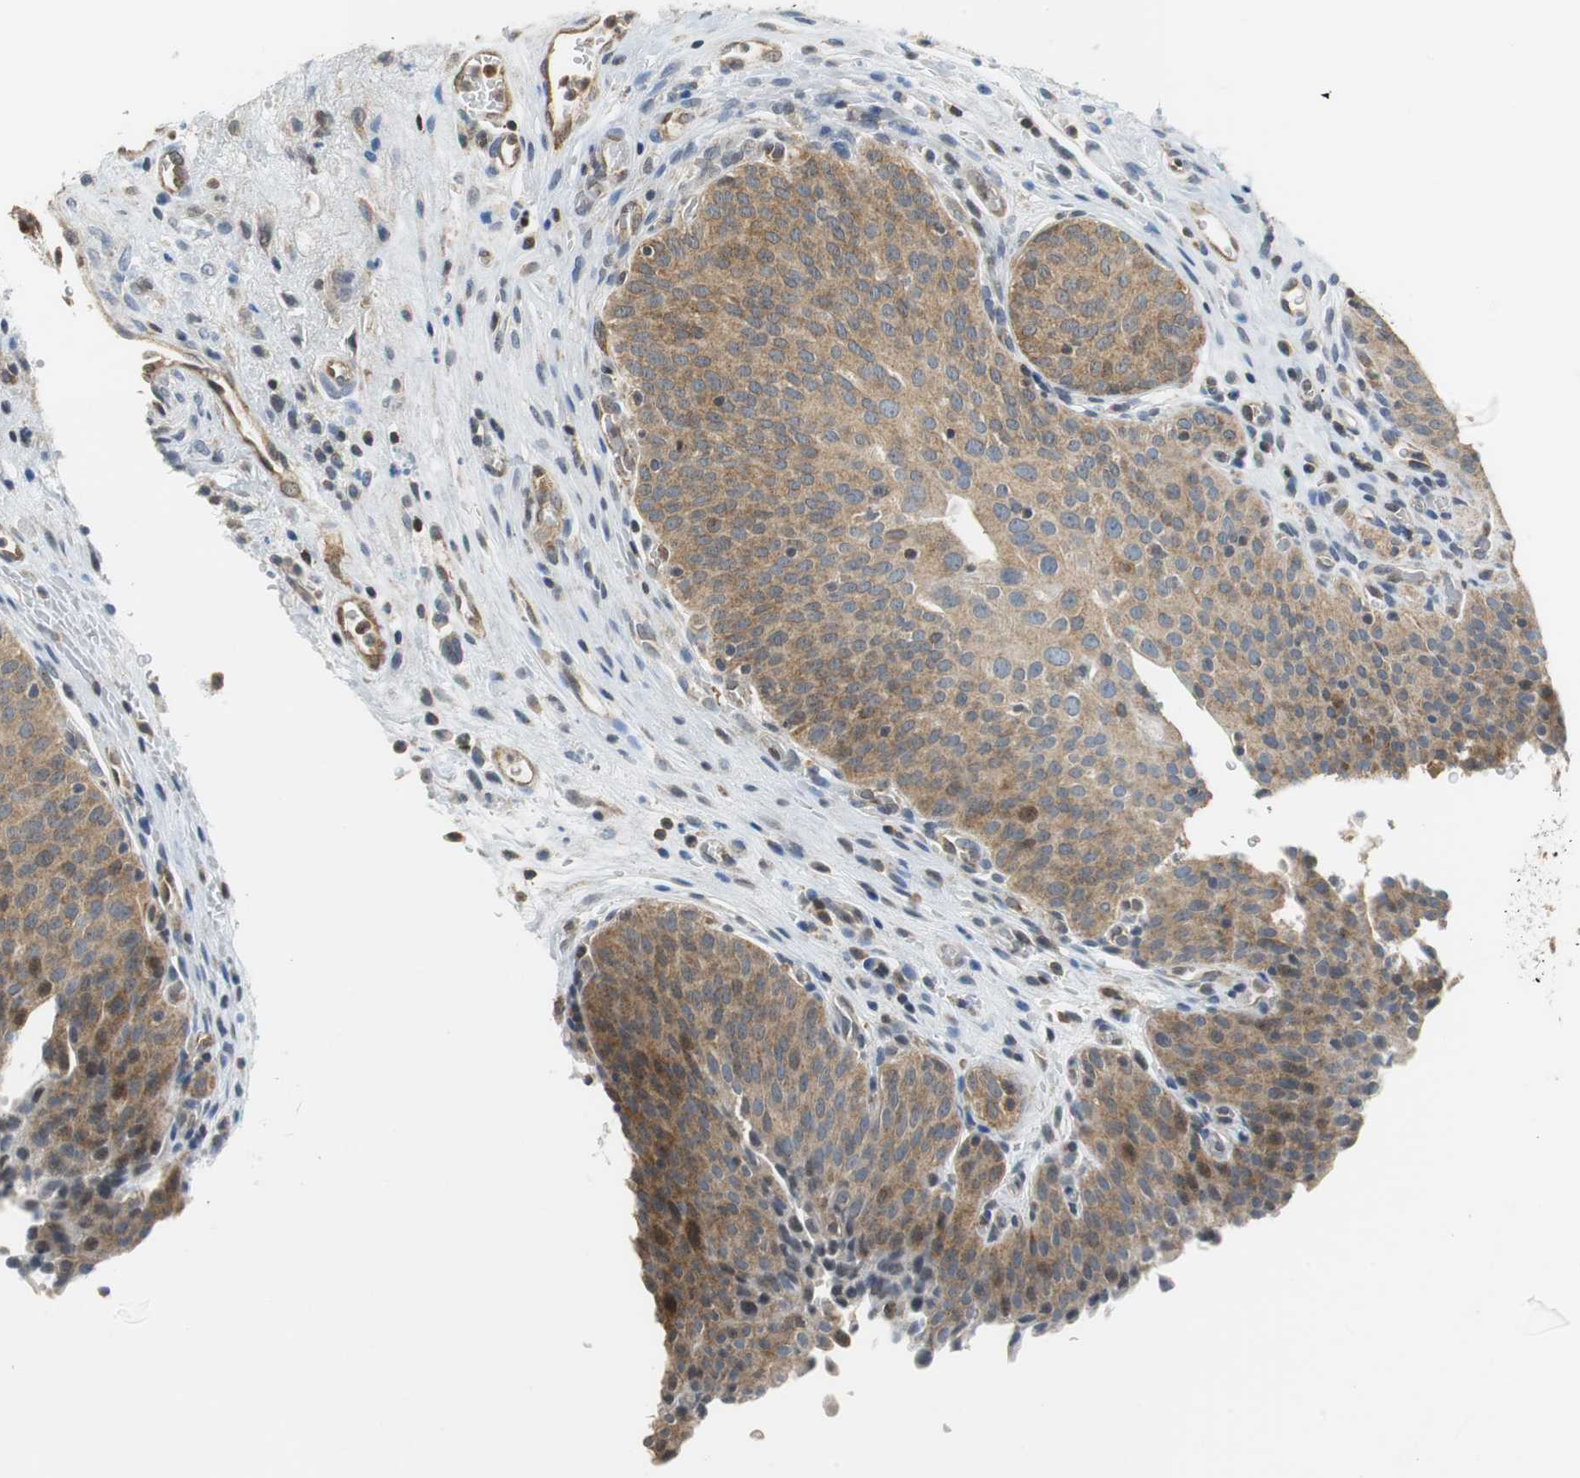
{"staining": {"intensity": "moderate", "quantity": ">75%", "location": "cytoplasmic/membranous"}, "tissue": "urinary bladder", "cell_type": "Urothelial cells", "image_type": "normal", "snomed": [{"axis": "morphology", "description": "Normal tissue, NOS"}, {"axis": "morphology", "description": "Dysplasia, NOS"}, {"axis": "topography", "description": "Urinary bladder"}], "caption": "IHC histopathology image of benign urinary bladder: urinary bladder stained using immunohistochemistry (IHC) shows medium levels of moderate protein expression localized specifically in the cytoplasmic/membranous of urothelial cells, appearing as a cytoplasmic/membranous brown color.", "gene": "GSDMD", "patient": {"sex": "male", "age": 35}}